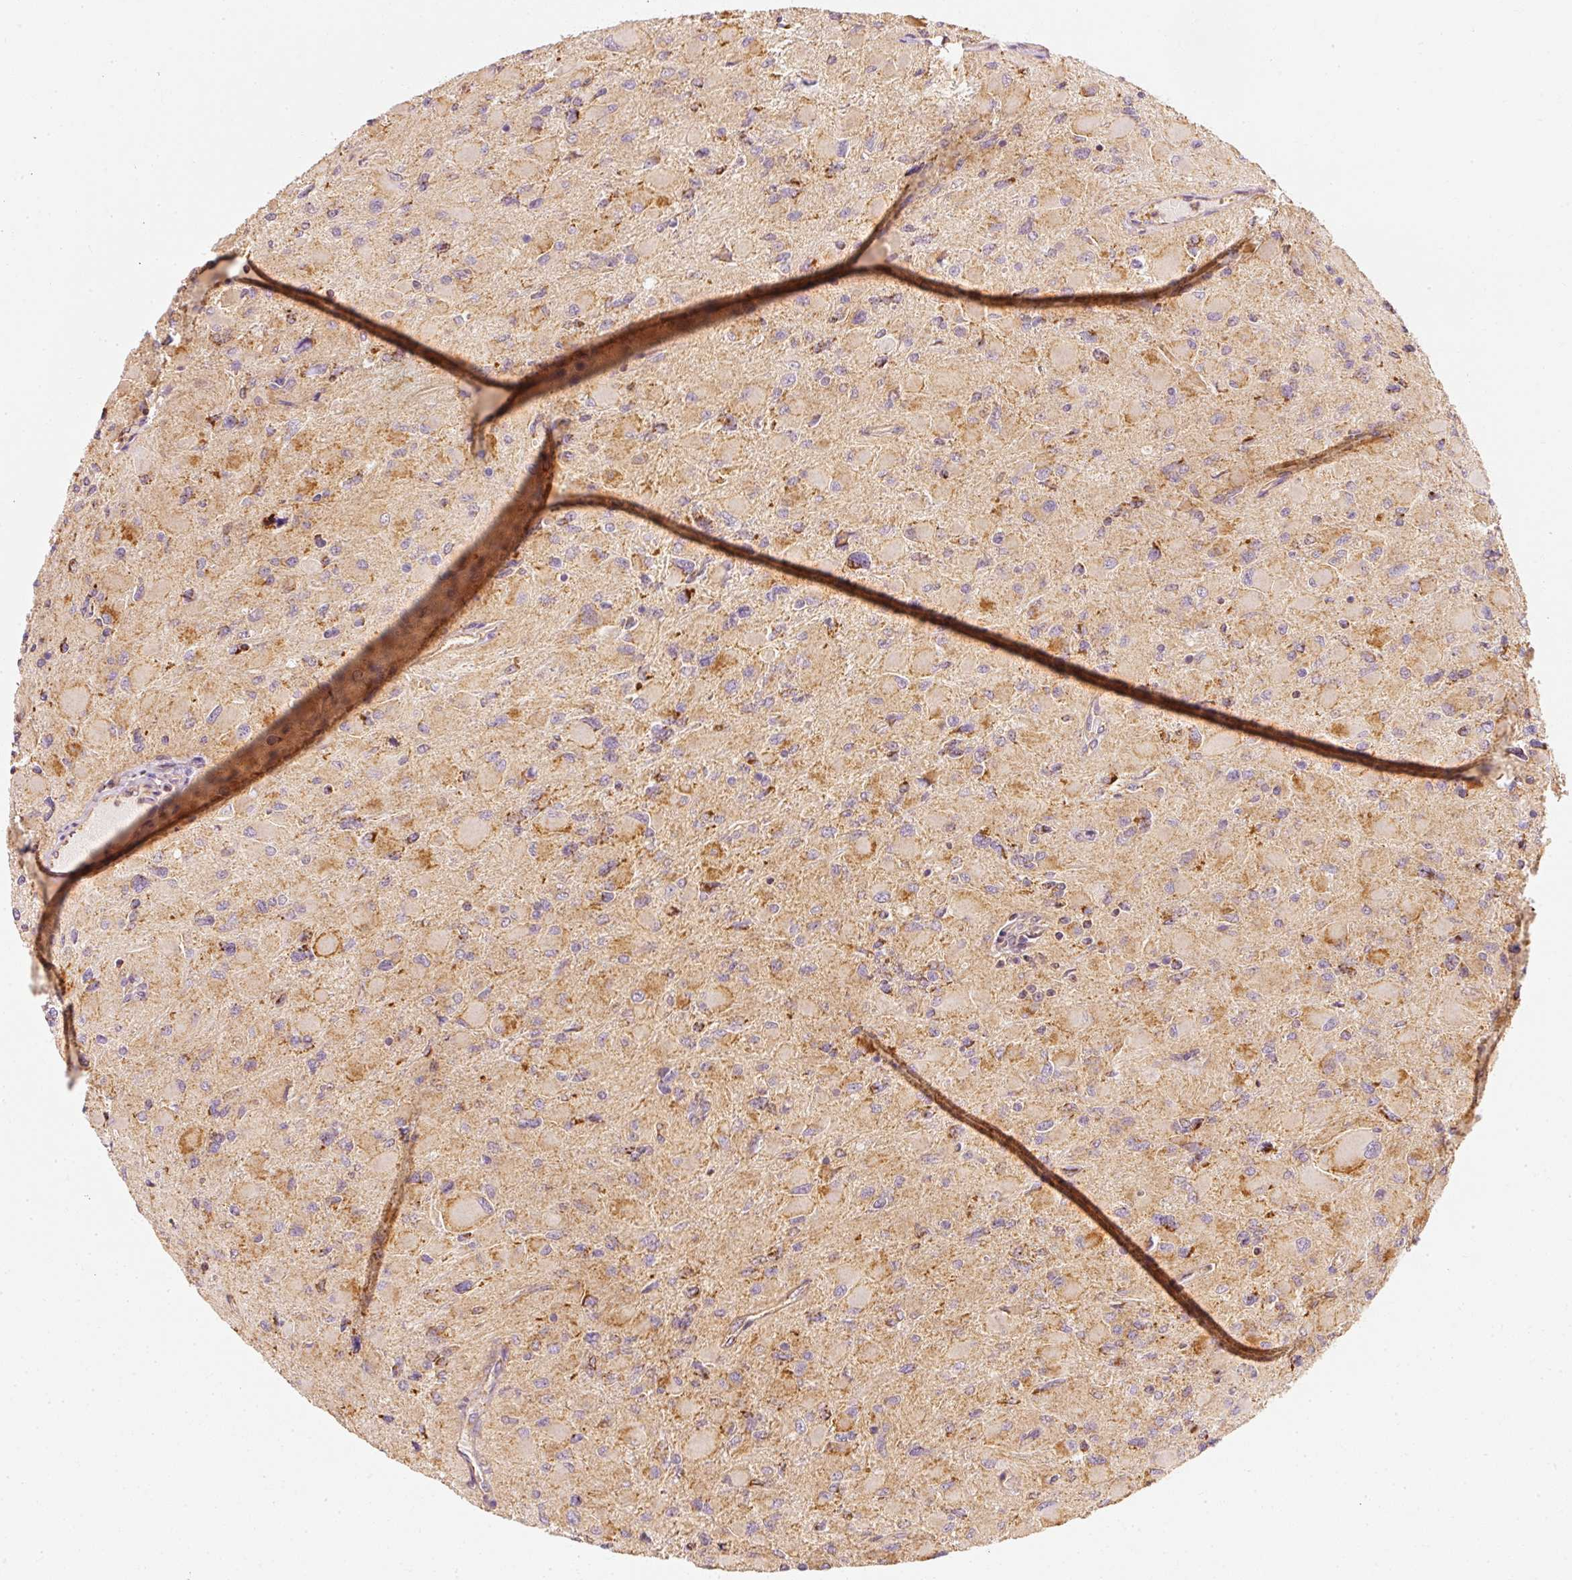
{"staining": {"intensity": "weak", "quantity": ">75%", "location": "cytoplasmic/membranous"}, "tissue": "glioma", "cell_type": "Tumor cells", "image_type": "cancer", "snomed": [{"axis": "morphology", "description": "Glioma, malignant, High grade"}, {"axis": "topography", "description": "Cerebral cortex"}], "caption": "Immunohistochemistry image of malignant high-grade glioma stained for a protein (brown), which reveals low levels of weak cytoplasmic/membranous staining in about >75% of tumor cells.", "gene": "TOMM40", "patient": {"sex": "female", "age": 36}}